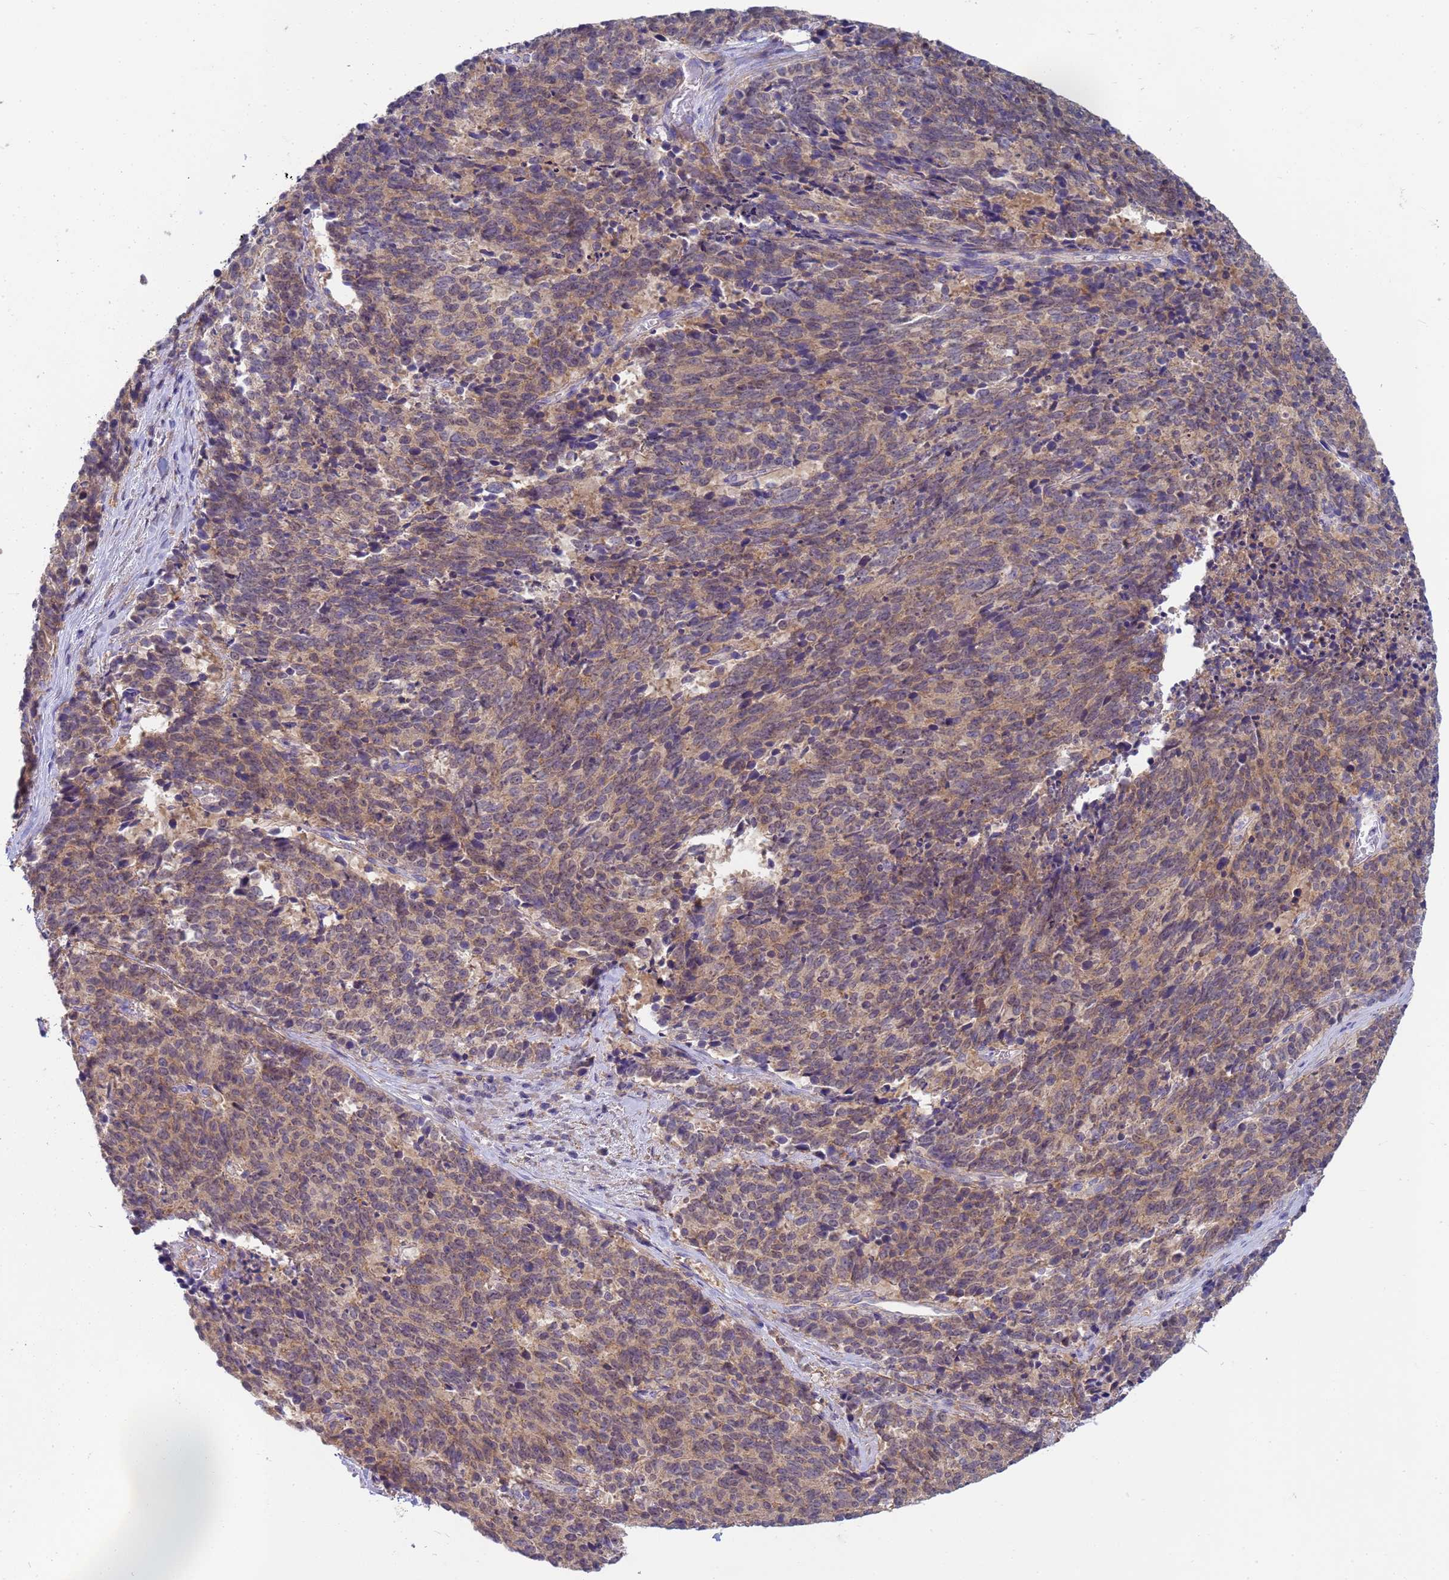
{"staining": {"intensity": "weak", "quantity": ">75%", "location": "cytoplasmic/membranous"}, "tissue": "cervical cancer", "cell_type": "Tumor cells", "image_type": "cancer", "snomed": [{"axis": "morphology", "description": "Squamous cell carcinoma, NOS"}, {"axis": "topography", "description": "Cervix"}], "caption": "IHC photomicrograph of cervical cancer (squamous cell carcinoma) stained for a protein (brown), which displays low levels of weak cytoplasmic/membranous expression in about >75% of tumor cells.", "gene": "KLHL13", "patient": {"sex": "female", "age": 29}}